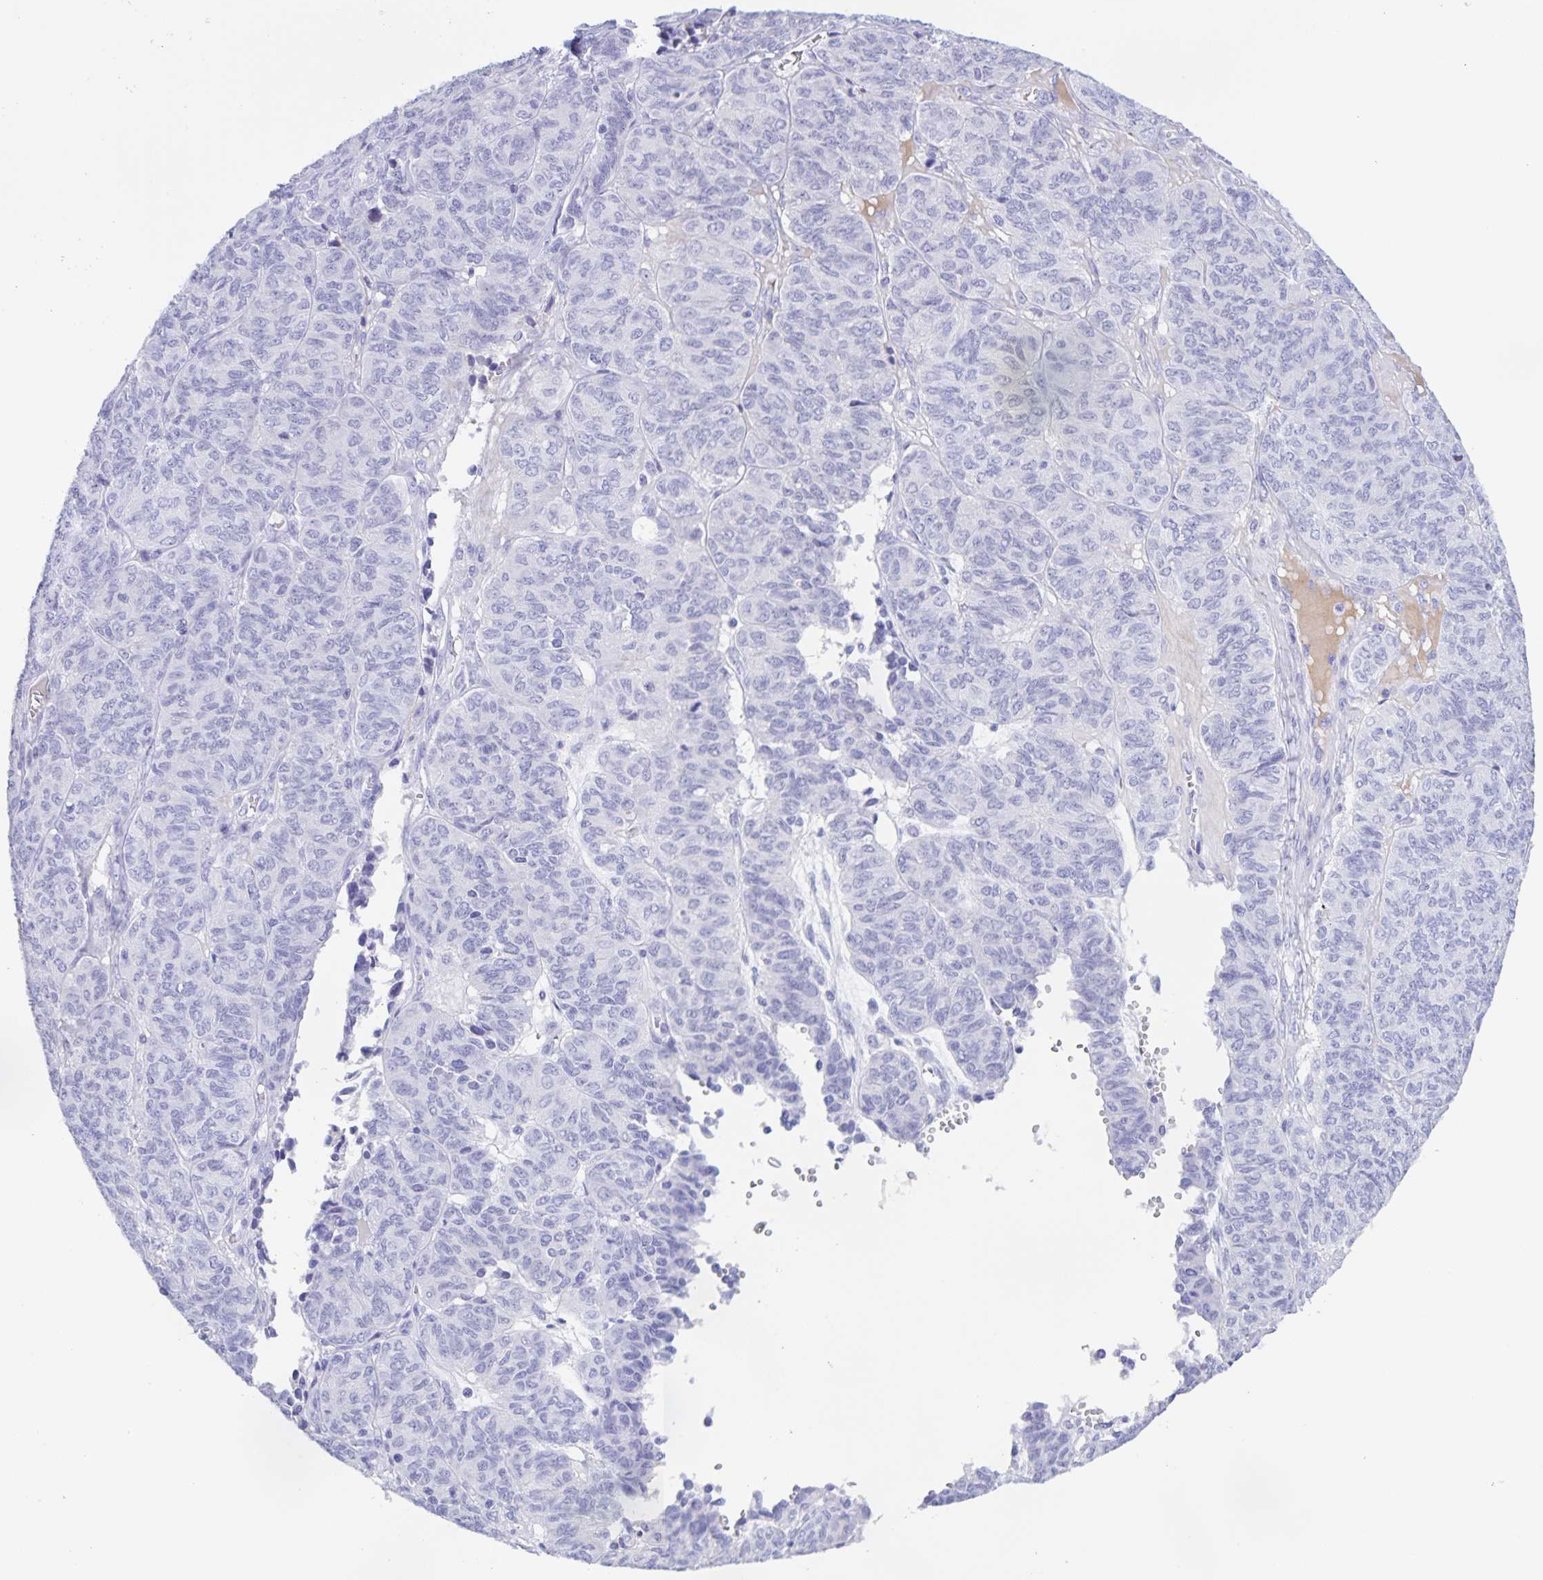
{"staining": {"intensity": "negative", "quantity": "none", "location": "none"}, "tissue": "ovarian cancer", "cell_type": "Tumor cells", "image_type": "cancer", "snomed": [{"axis": "morphology", "description": "Carcinoma, endometroid"}, {"axis": "topography", "description": "Ovary"}], "caption": "DAB (3,3'-diaminobenzidine) immunohistochemical staining of human endometroid carcinoma (ovarian) shows no significant staining in tumor cells.", "gene": "CATSPER4", "patient": {"sex": "female", "age": 80}}